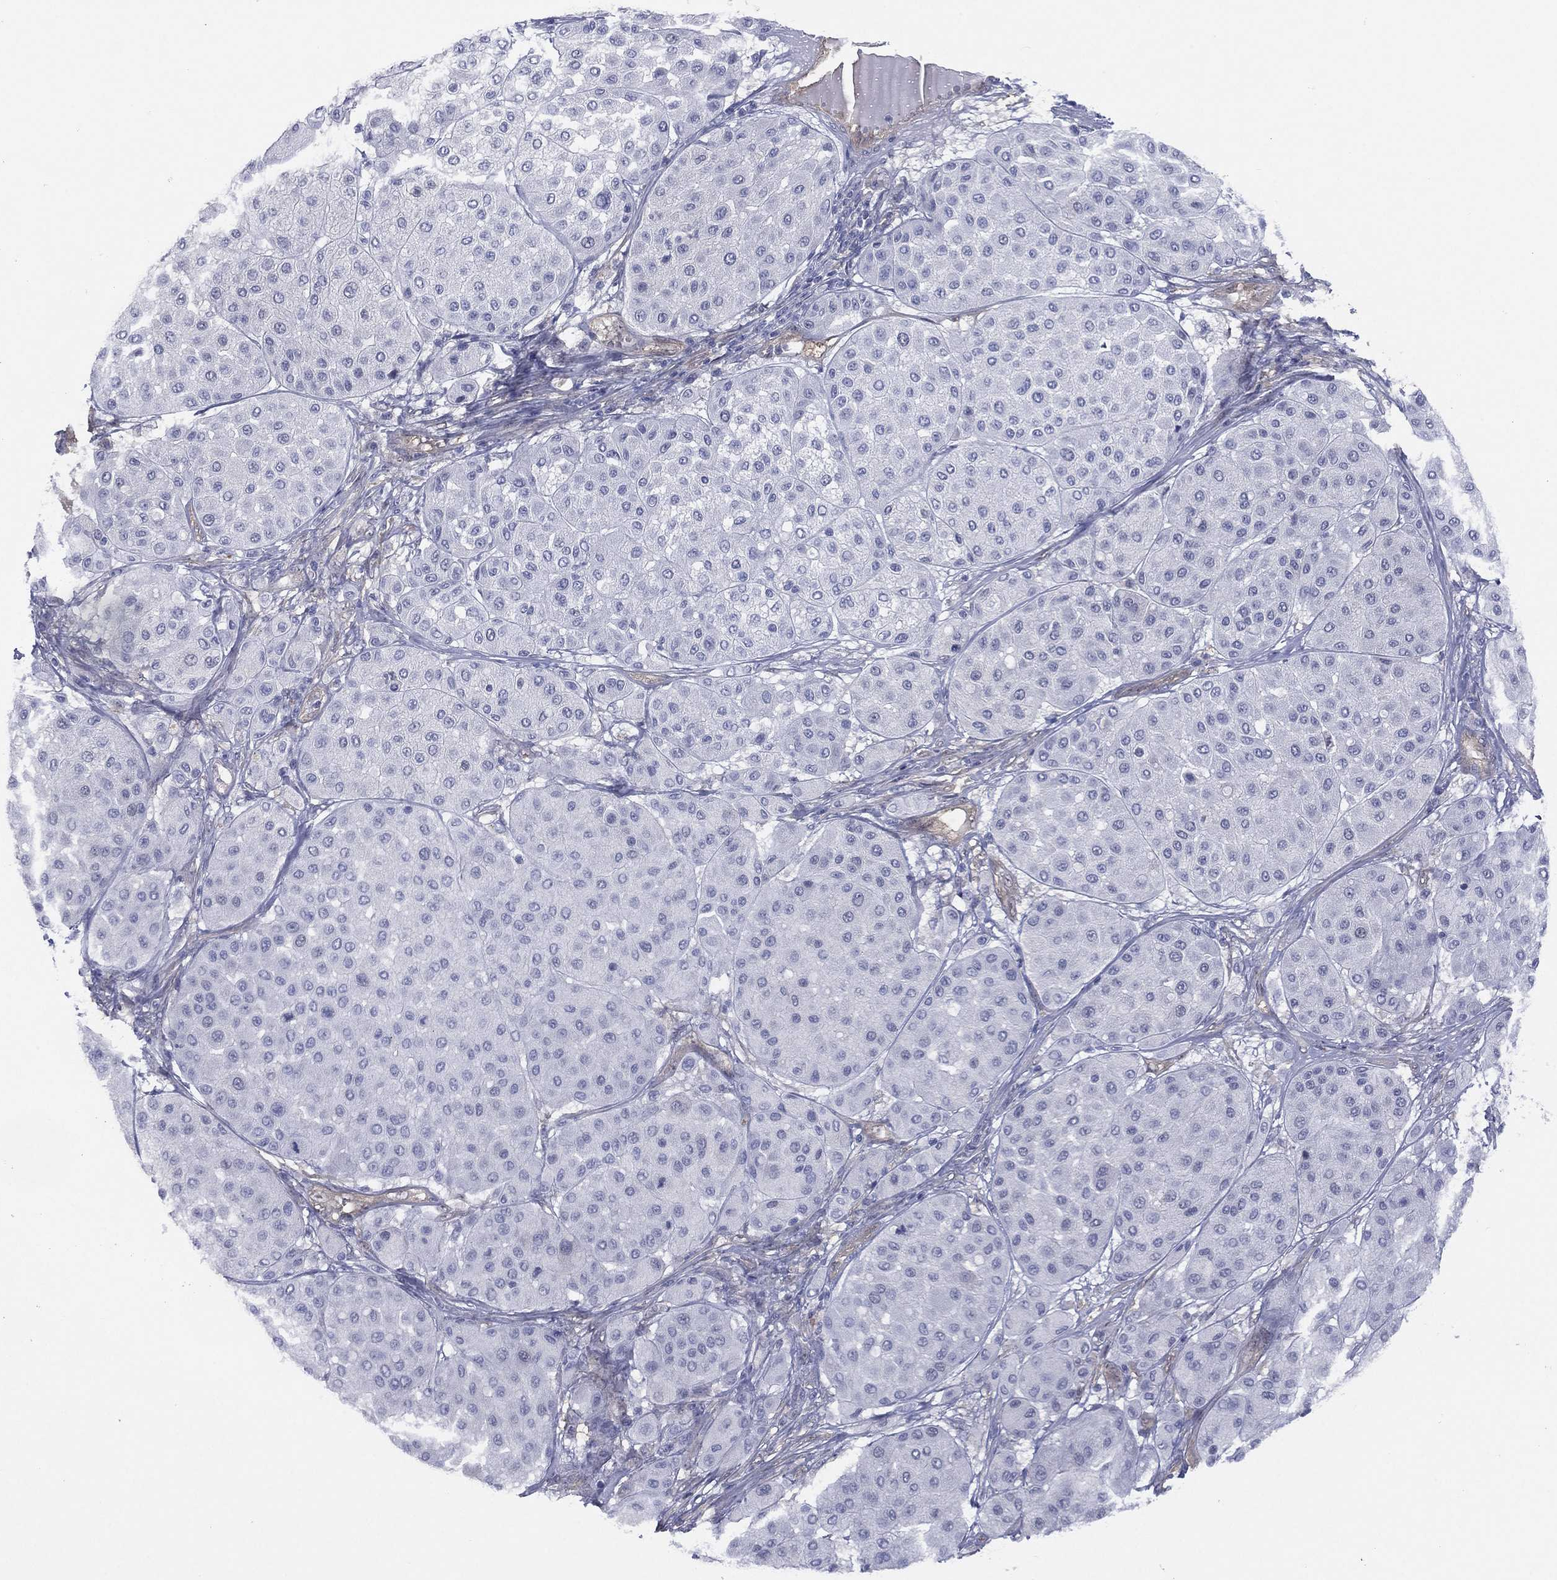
{"staining": {"intensity": "negative", "quantity": "none", "location": "none"}, "tissue": "melanoma", "cell_type": "Tumor cells", "image_type": "cancer", "snomed": [{"axis": "morphology", "description": "Malignant melanoma, Metastatic site"}, {"axis": "topography", "description": "Smooth muscle"}], "caption": "Tumor cells show no significant protein positivity in malignant melanoma (metastatic site).", "gene": "DDAH1", "patient": {"sex": "male", "age": 41}}